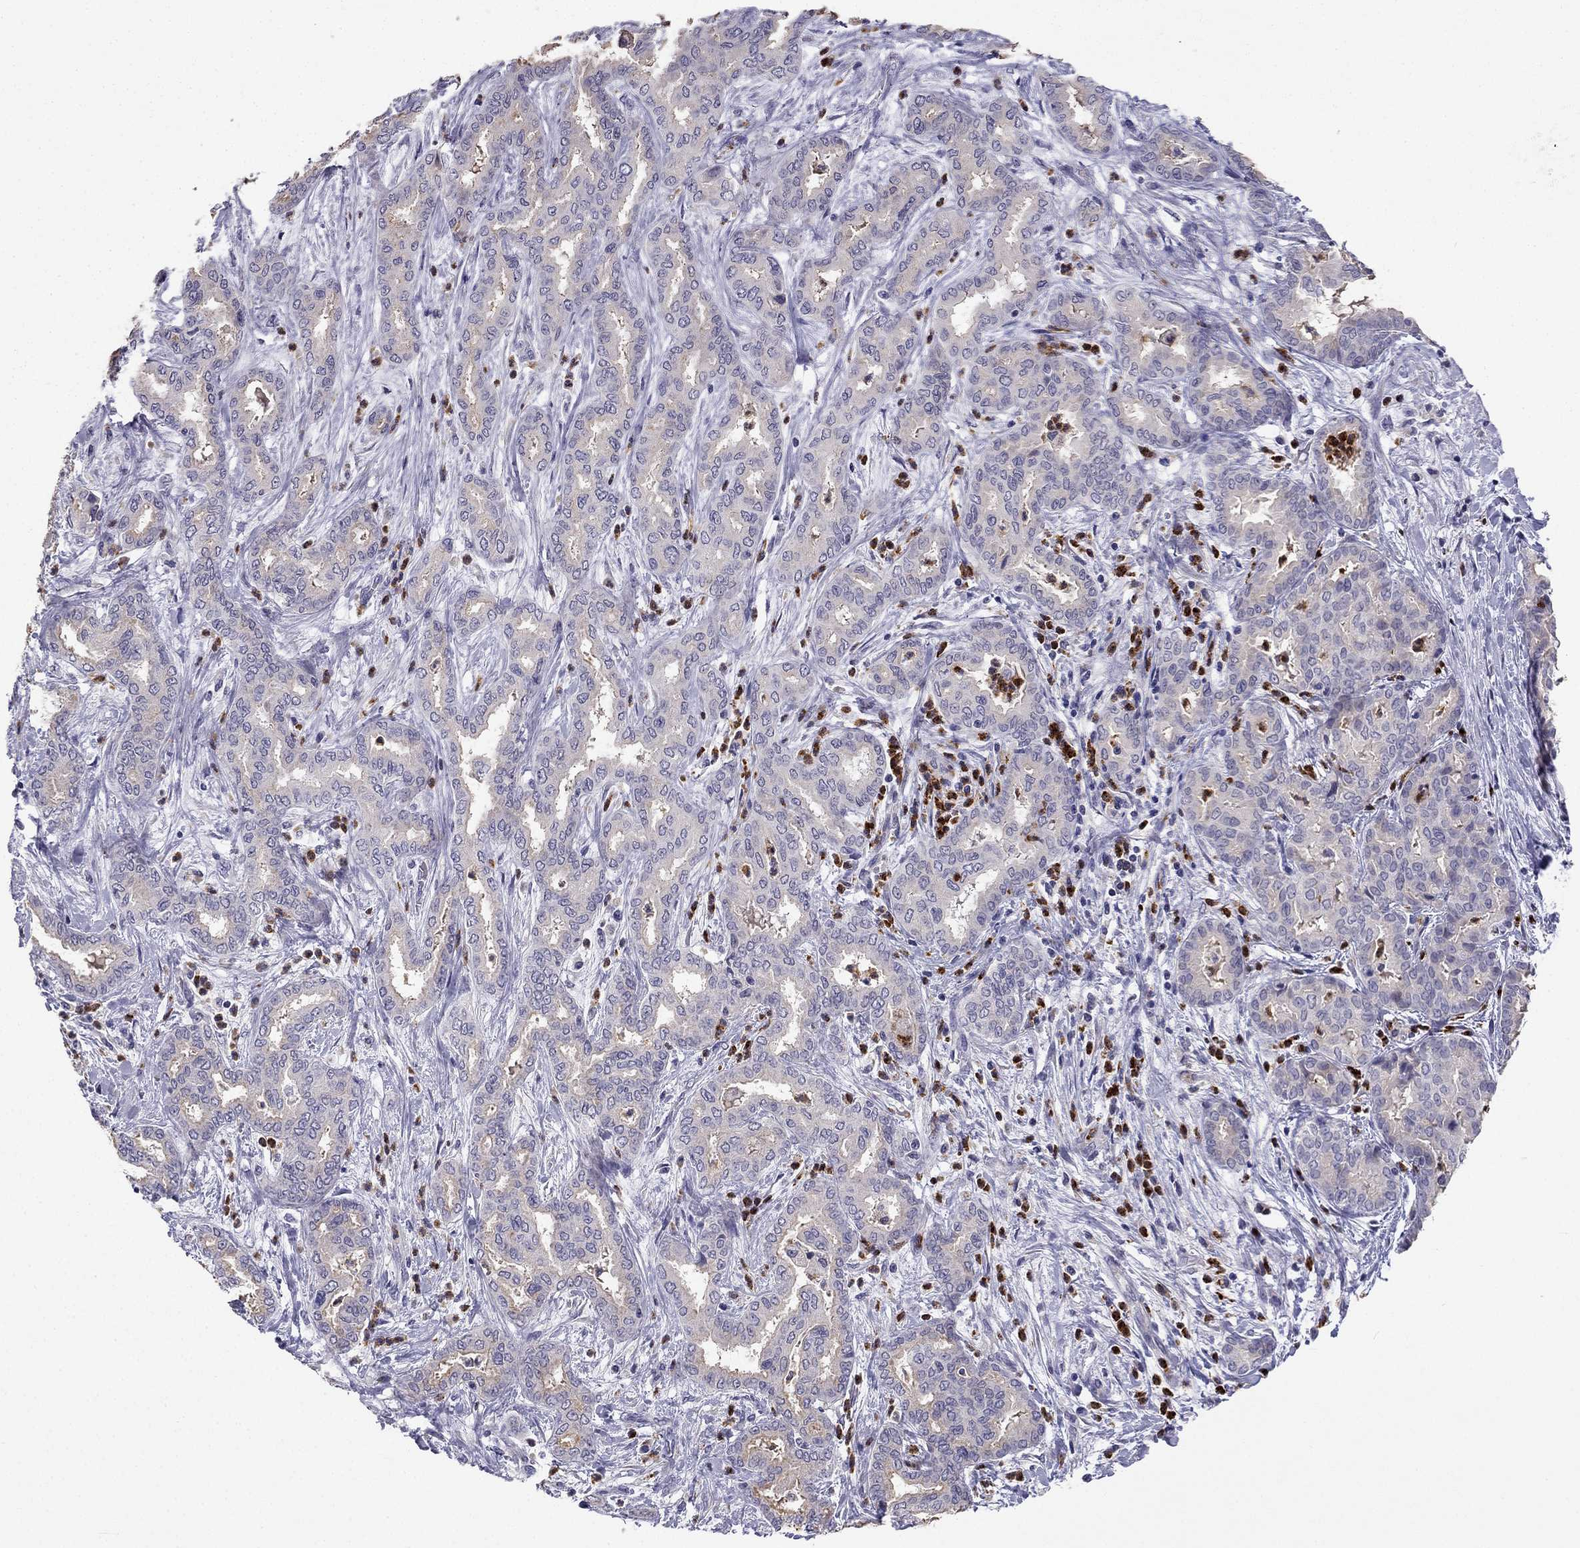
{"staining": {"intensity": "weak", "quantity": "25%-75%", "location": "cytoplasmic/membranous"}, "tissue": "liver cancer", "cell_type": "Tumor cells", "image_type": "cancer", "snomed": [{"axis": "morphology", "description": "Cholangiocarcinoma"}, {"axis": "topography", "description": "Liver"}], "caption": "Protein staining of liver cancer (cholangiocarcinoma) tissue demonstrates weak cytoplasmic/membranous expression in approximately 25%-75% of tumor cells.", "gene": "C16orf89", "patient": {"sex": "female", "age": 64}}